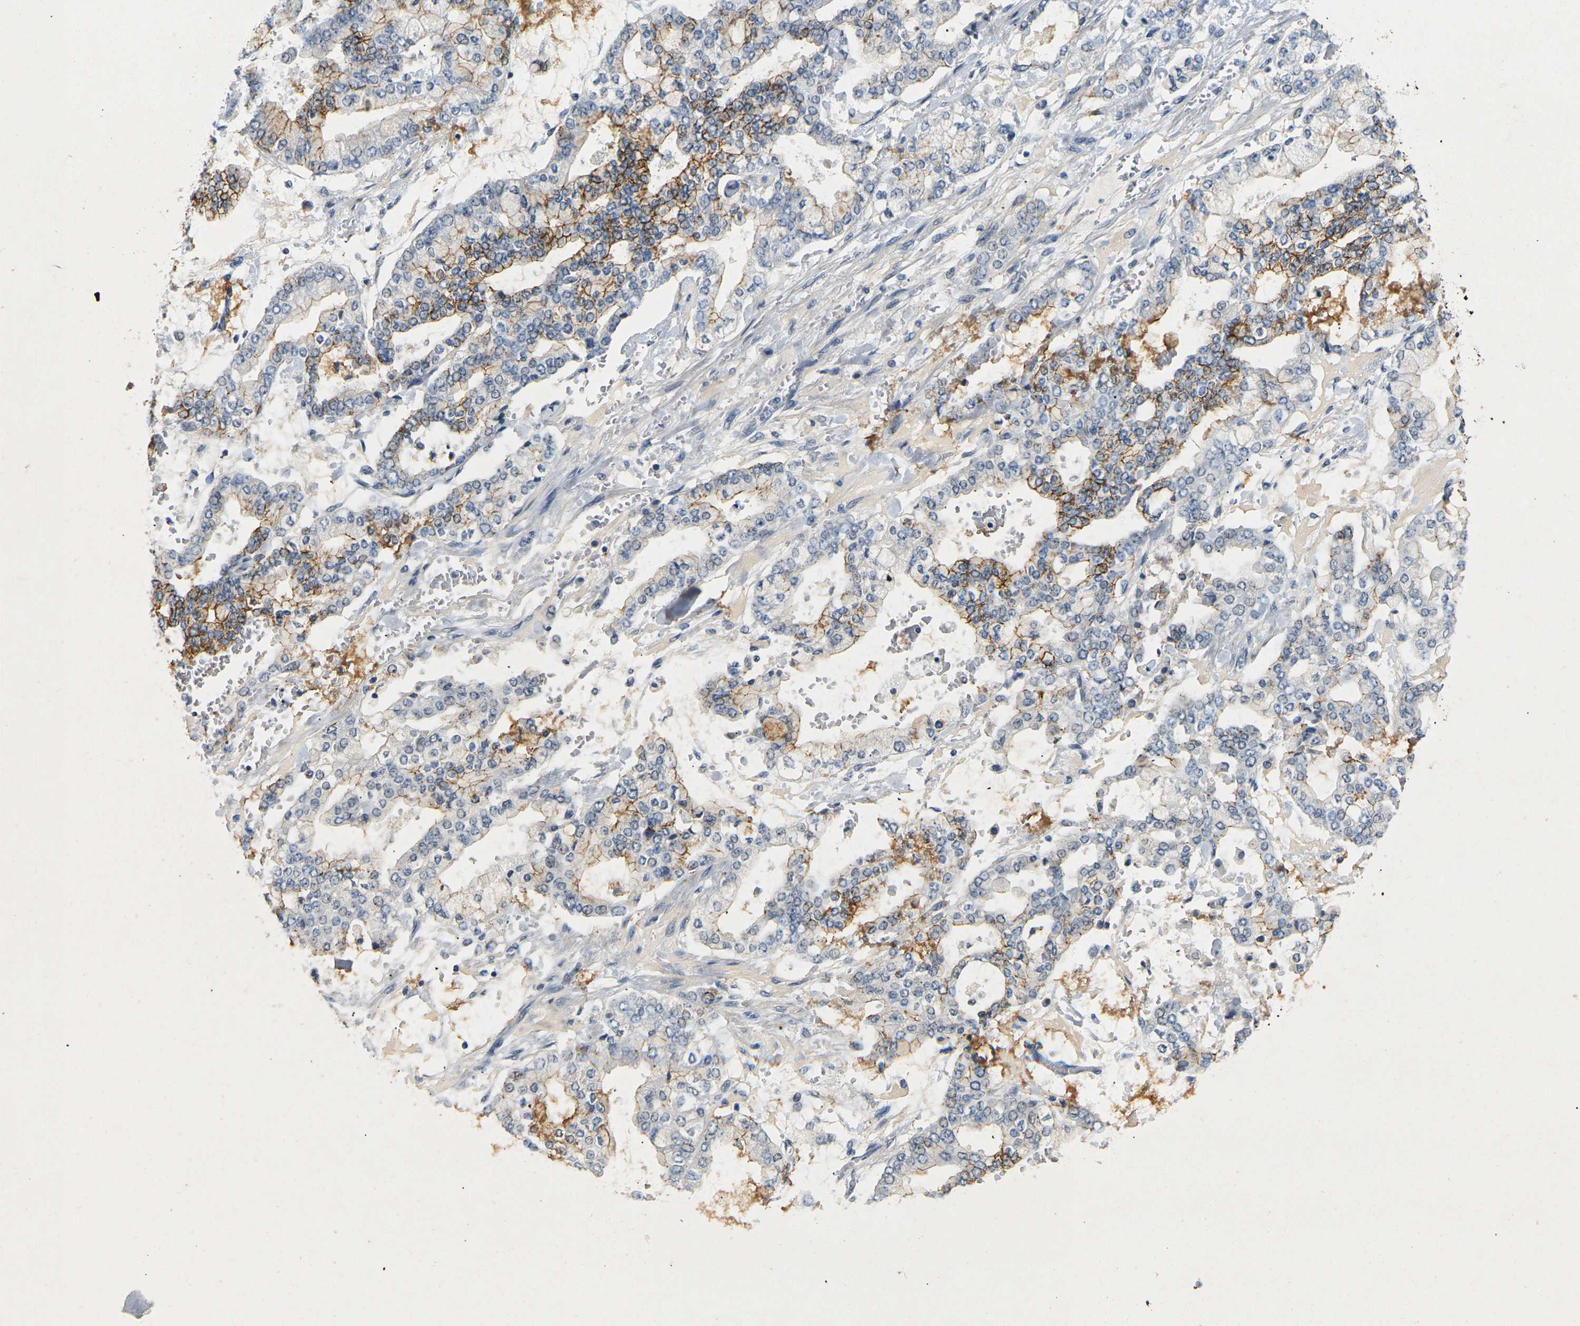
{"staining": {"intensity": "strong", "quantity": "25%-75%", "location": "cytoplasmic/membranous"}, "tissue": "stomach cancer", "cell_type": "Tumor cells", "image_type": "cancer", "snomed": [{"axis": "morphology", "description": "Normal tissue, NOS"}, {"axis": "morphology", "description": "Adenocarcinoma, NOS"}, {"axis": "topography", "description": "Stomach, upper"}, {"axis": "topography", "description": "Stomach"}], "caption": "High-power microscopy captured an IHC image of stomach cancer, revealing strong cytoplasmic/membranous staining in about 25%-75% of tumor cells. The protein is stained brown, and the nuclei are stained in blue (DAB IHC with brightfield microscopy, high magnification).", "gene": "CLDN7", "patient": {"sex": "male", "age": 76}}